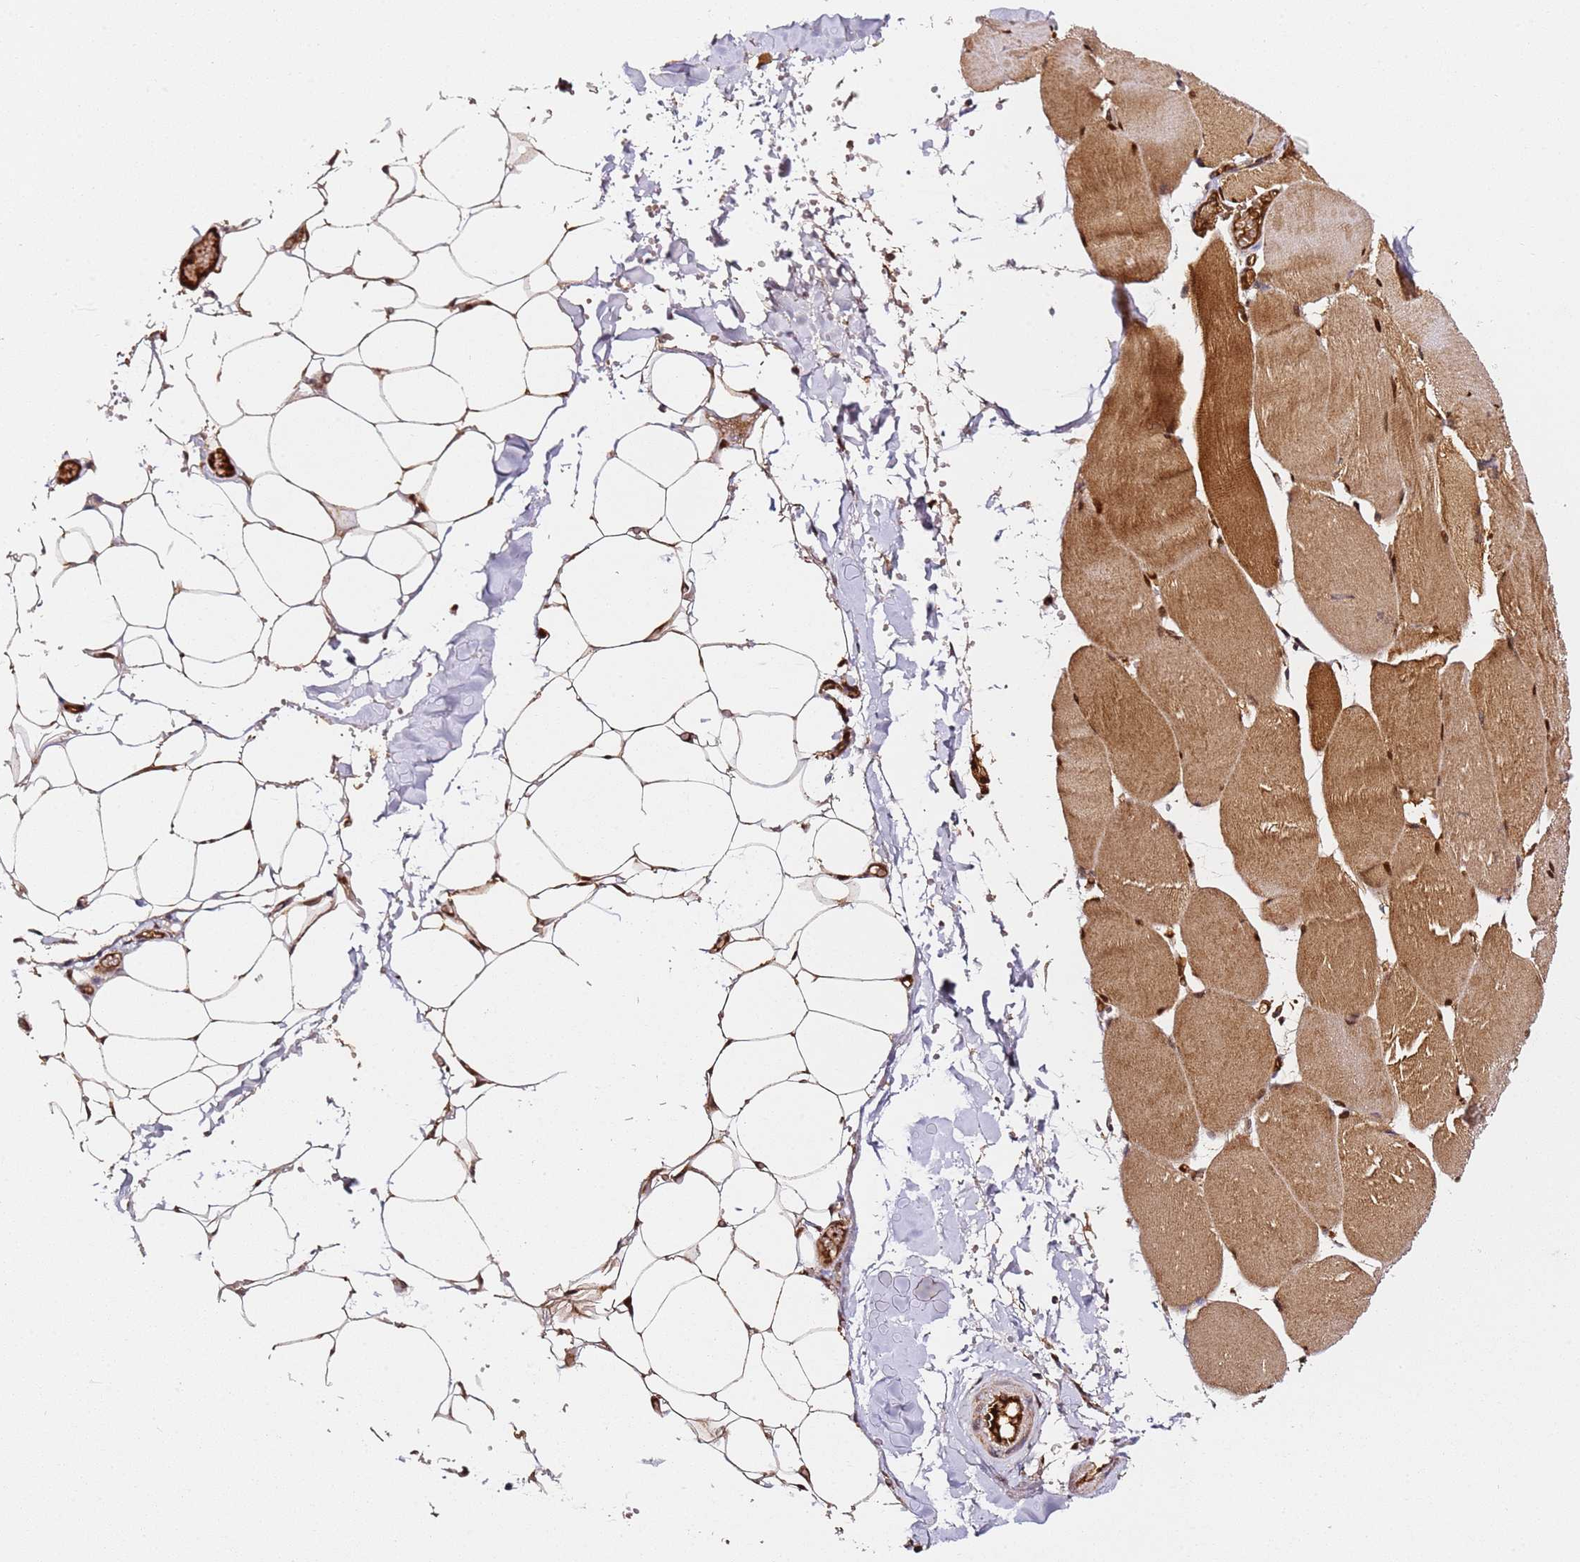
{"staining": {"intensity": "moderate", "quantity": ">75%", "location": "cytoplasmic/membranous,nuclear"}, "tissue": "adipose tissue", "cell_type": "Adipocytes", "image_type": "normal", "snomed": [{"axis": "morphology", "description": "Normal tissue, NOS"}, {"axis": "topography", "description": "Skeletal muscle"}, {"axis": "topography", "description": "Peripheral nerve tissue"}], "caption": "This histopathology image shows immunohistochemistry (IHC) staining of normal adipose tissue, with medium moderate cytoplasmic/membranous,nuclear staining in about >75% of adipocytes.", "gene": "SMOX", "patient": {"sex": "female", "age": 55}}